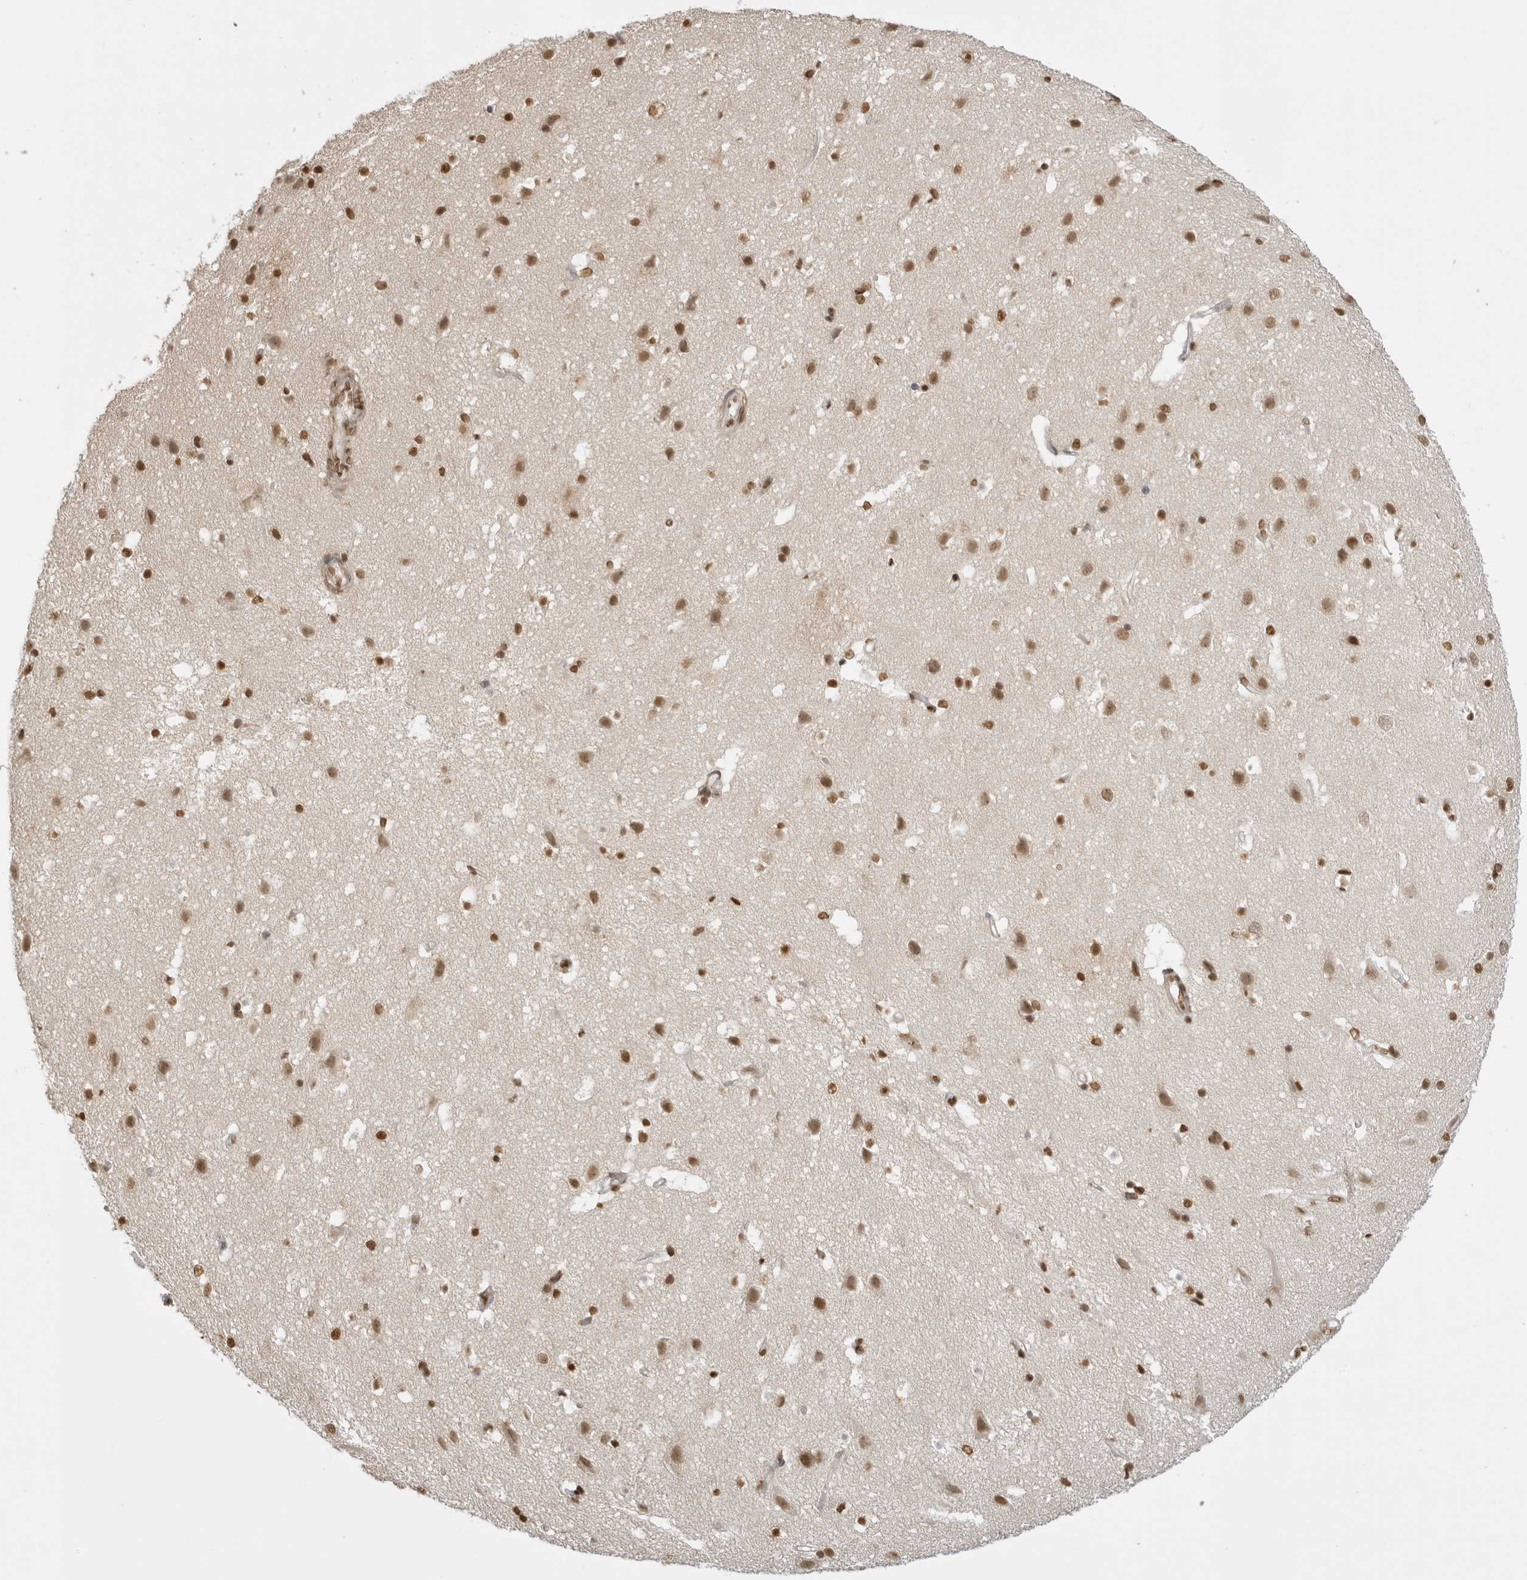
{"staining": {"intensity": "moderate", "quantity": "25%-75%", "location": "nuclear"}, "tissue": "cerebral cortex", "cell_type": "Endothelial cells", "image_type": "normal", "snomed": [{"axis": "morphology", "description": "Normal tissue, NOS"}, {"axis": "topography", "description": "Cerebral cortex"}], "caption": "The image reveals a brown stain indicating the presence of a protein in the nuclear of endothelial cells in cerebral cortex.", "gene": "RPA2", "patient": {"sex": "male", "age": 54}}